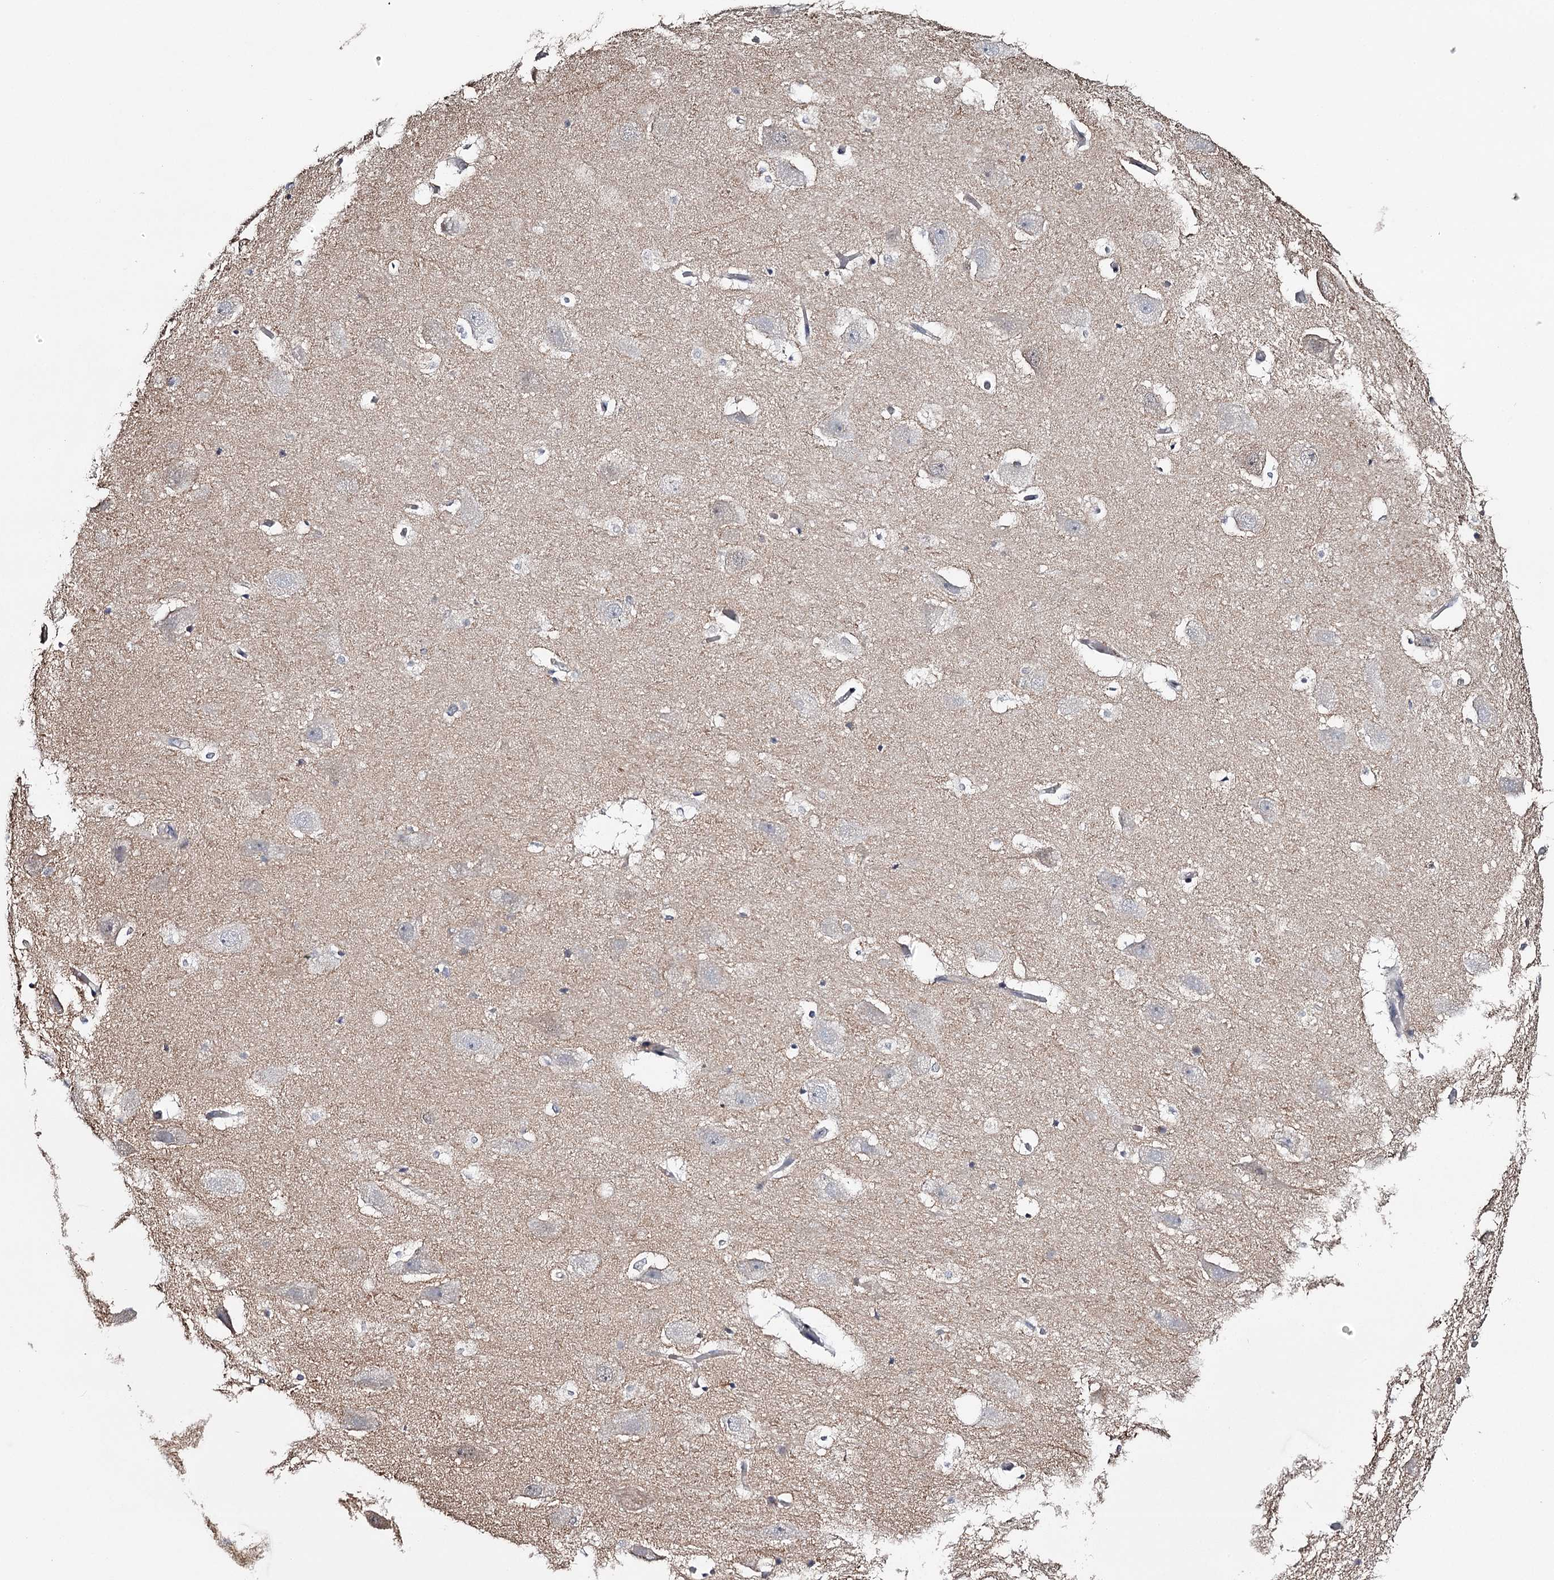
{"staining": {"intensity": "negative", "quantity": "none", "location": "none"}, "tissue": "hippocampus", "cell_type": "Glial cells", "image_type": "normal", "snomed": [{"axis": "morphology", "description": "Normal tissue, NOS"}, {"axis": "topography", "description": "Hippocampus"}], "caption": "Benign hippocampus was stained to show a protein in brown. There is no significant staining in glial cells. Nuclei are stained in blue.", "gene": "GTSF1", "patient": {"sex": "female", "age": 52}}